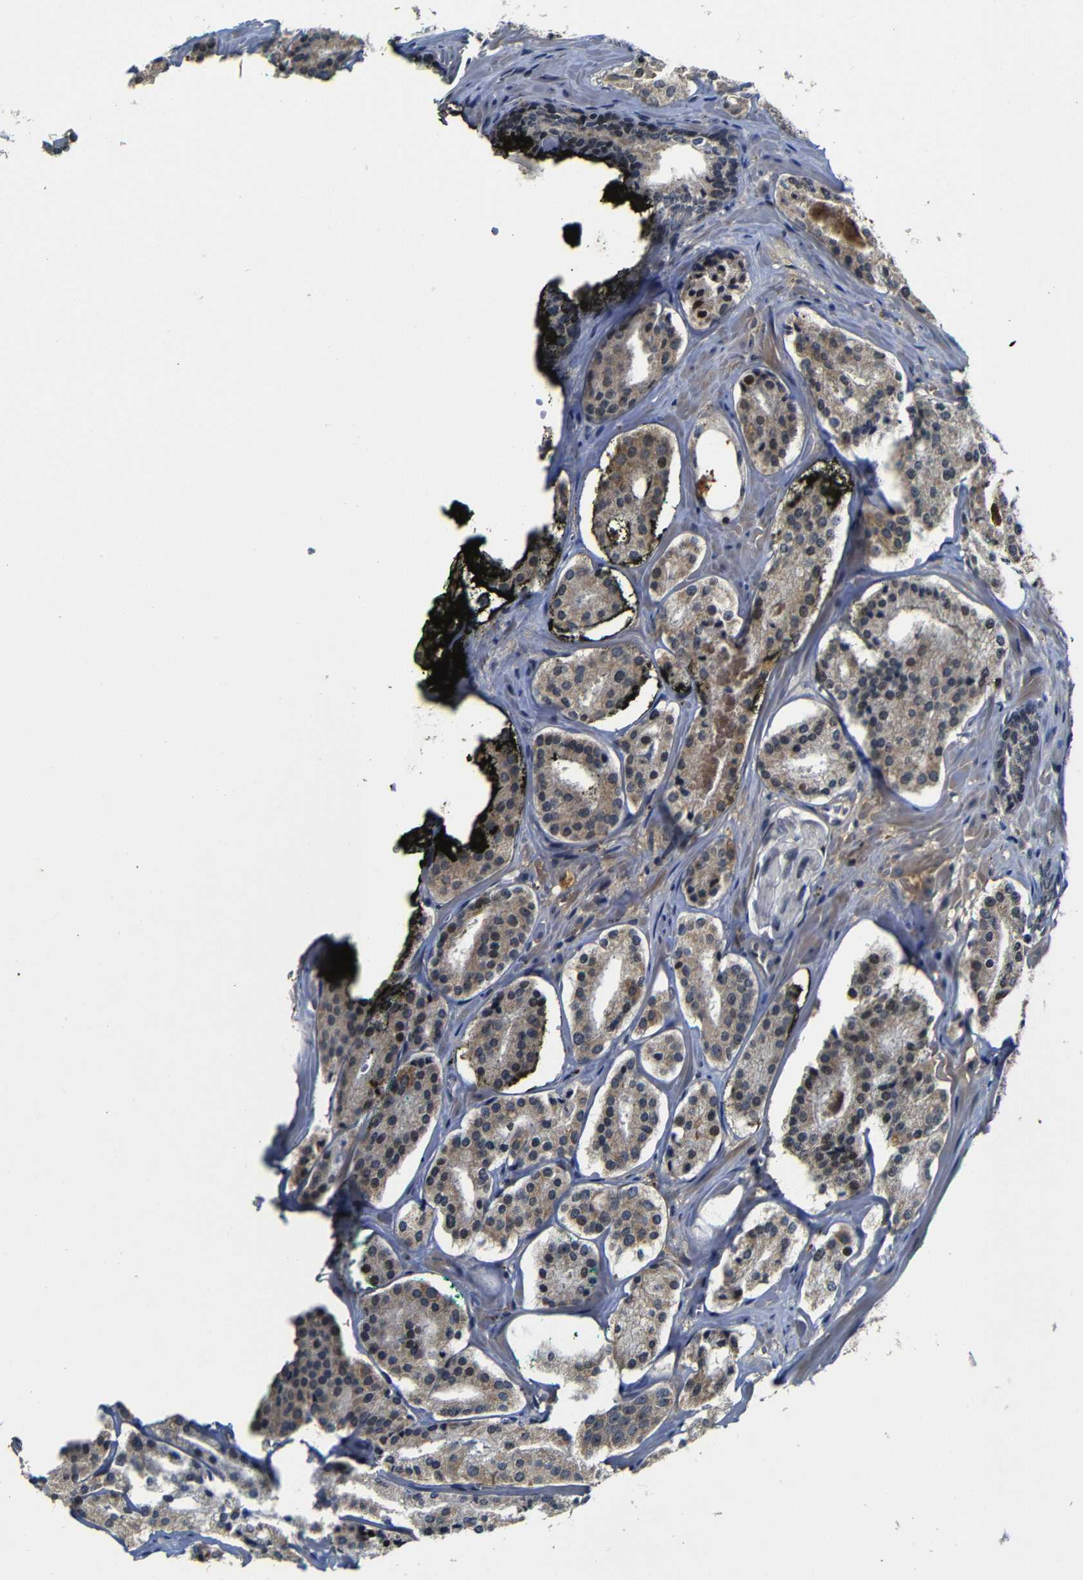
{"staining": {"intensity": "moderate", "quantity": ">75%", "location": "cytoplasmic/membranous"}, "tissue": "prostate cancer", "cell_type": "Tumor cells", "image_type": "cancer", "snomed": [{"axis": "morphology", "description": "Adenocarcinoma, High grade"}, {"axis": "topography", "description": "Prostate"}], "caption": "This is an image of immunohistochemistry (IHC) staining of high-grade adenocarcinoma (prostate), which shows moderate staining in the cytoplasmic/membranous of tumor cells.", "gene": "MYC", "patient": {"sex": "male", "age": 60}}